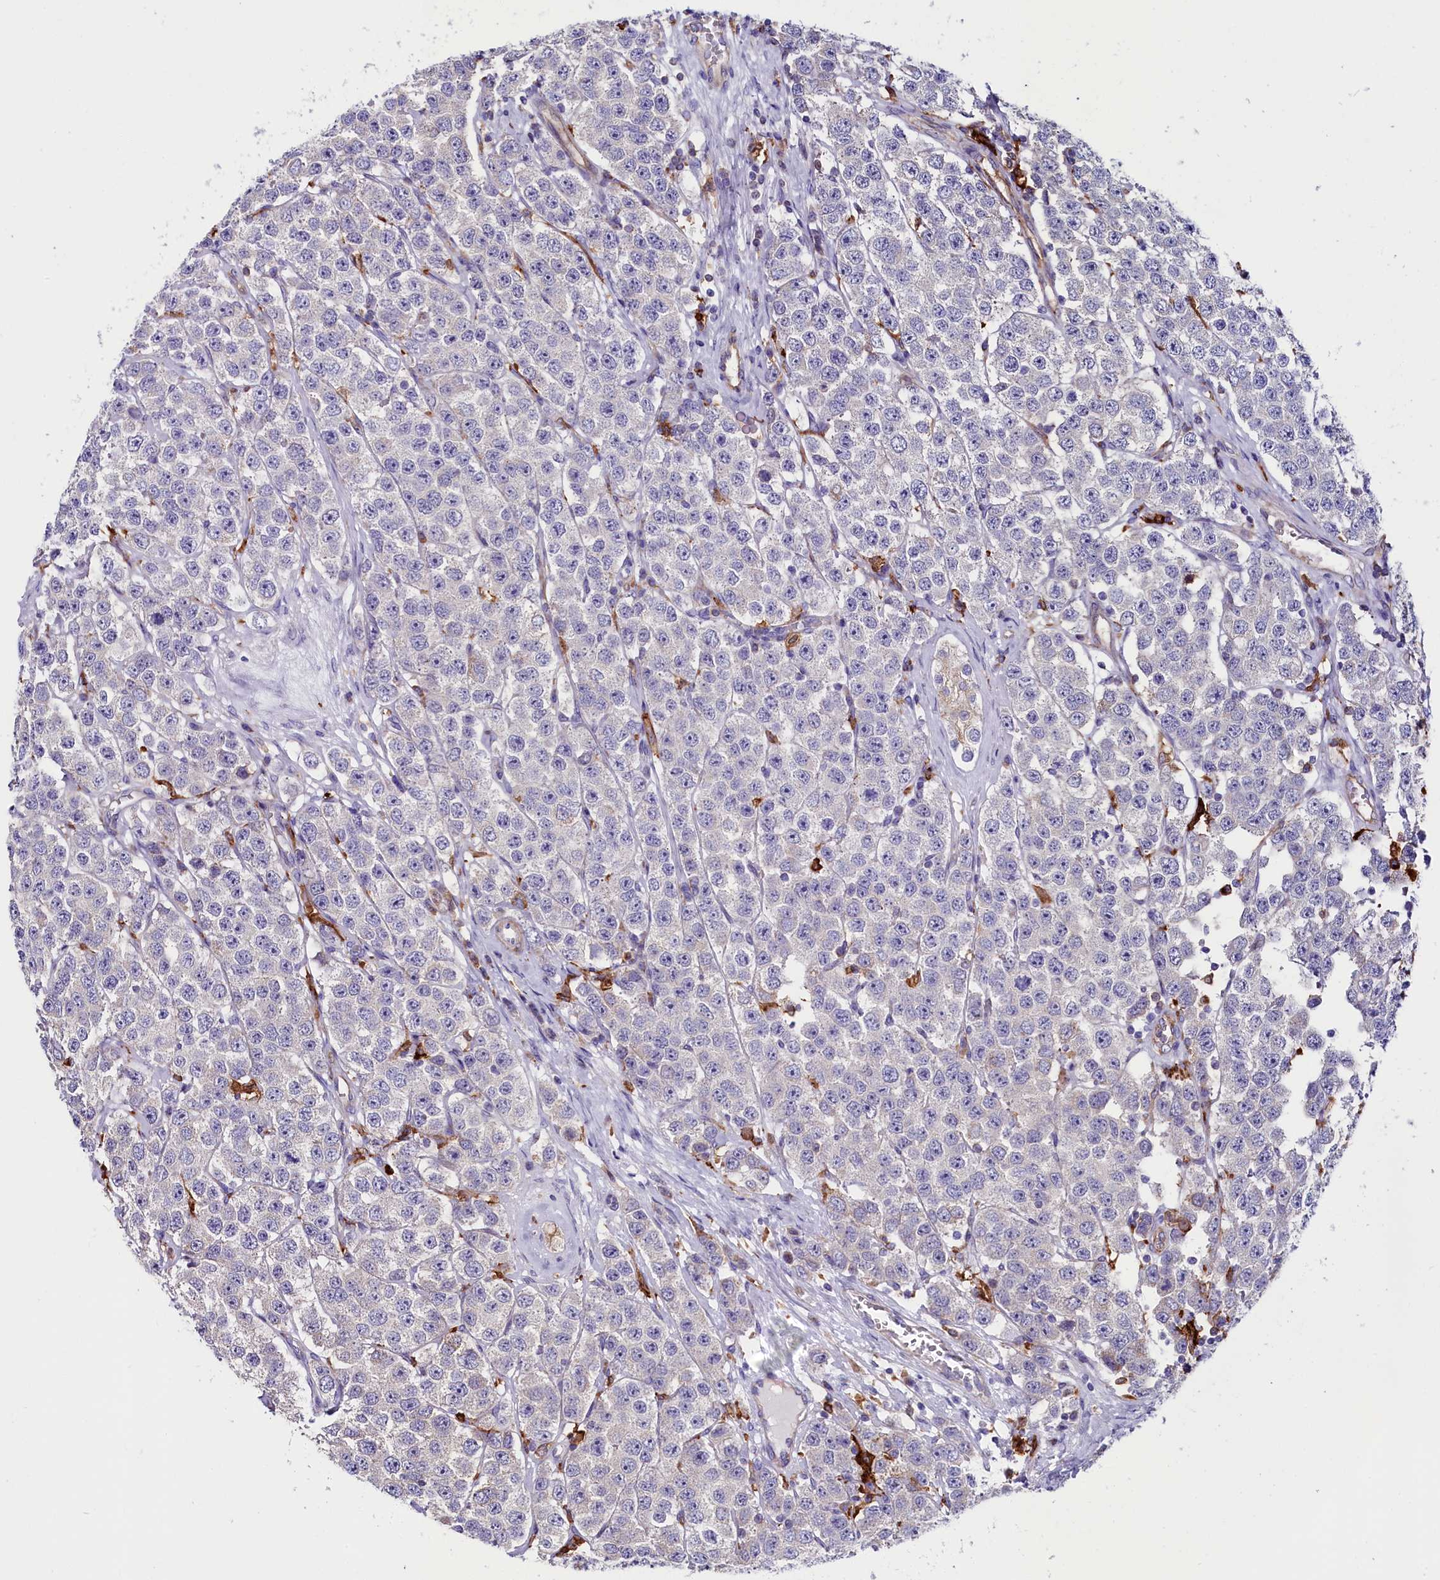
{"staining": {"intensity": "negative", "quantity": "none", "location": "none"}, "tissue": "testis cancer", "cell_type": "Tumor cells", "image_type": "cancer", "snomed": [{"axis": "morphology", "description": "Seminoma, NOS"}, {"axis": "topography", "description": "Testis"}], "caption": "IHC image of neoplastic tissue: human testis cancer stained with DAB (3,3'-diaminobenzidine) demonstrates no significant protein staining in tumor cells.", "gene": "IL20RA", "patient": {"sex": "male", "age": 28}}